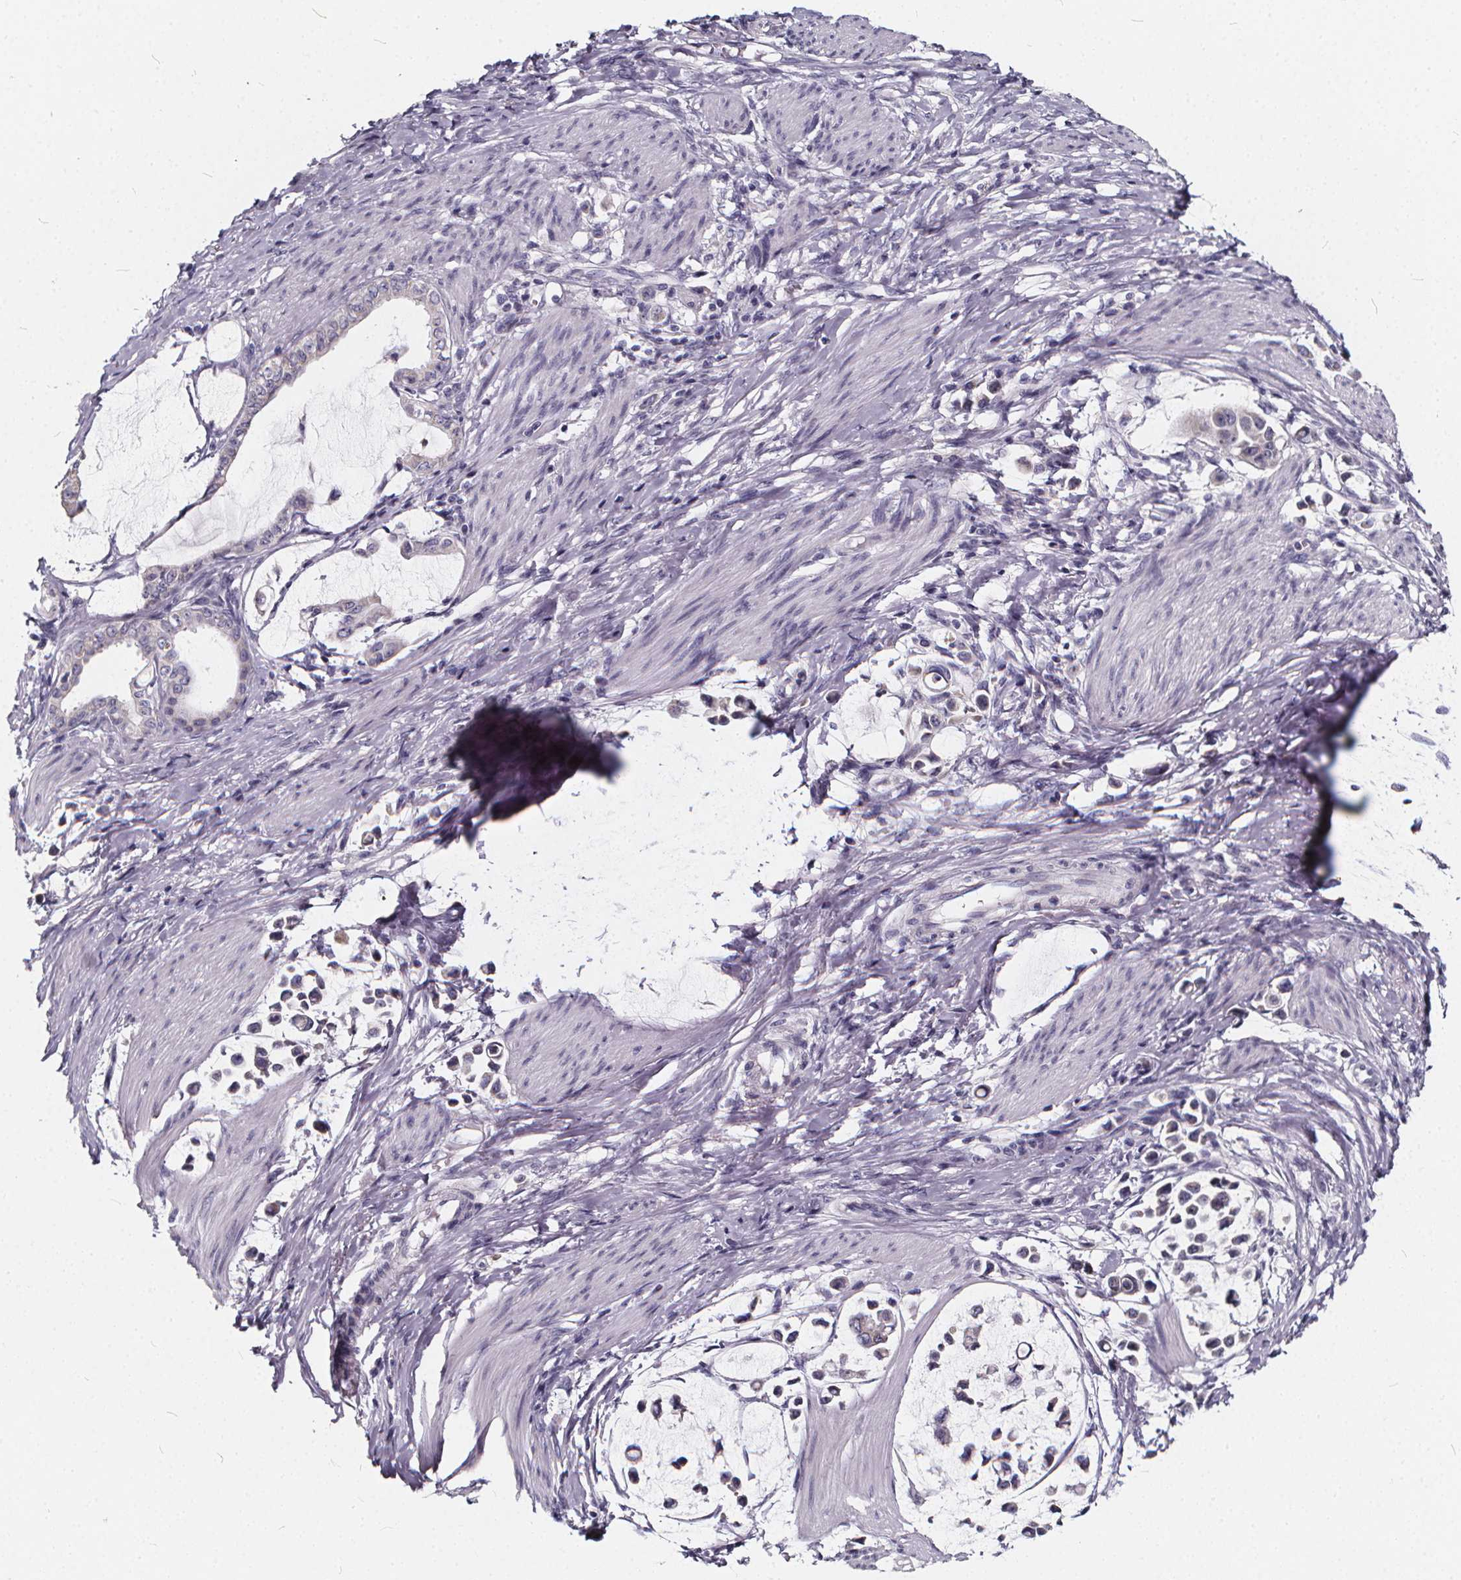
{"staining": {"intensity": "negative", "quantity": "none", "location": "none"}, "tissue": "stomach cancer", "cell_type": "Tumor cells", "image_type": "cancer", "snomed": [{"axis": "morphology", "description": "Adenocarcinoma, NOS"}, {"axis": "topography", "description": "Stomach"}], "caption": "An immunohistochemistry (IHC) histopathology image of adenocarcinoma (stomach) is shown. There is no staining in tumor cells of adenocarcinoma (stomach).", "gene": "SPEF2", "patient": {"sex": "male", "age": 82}}